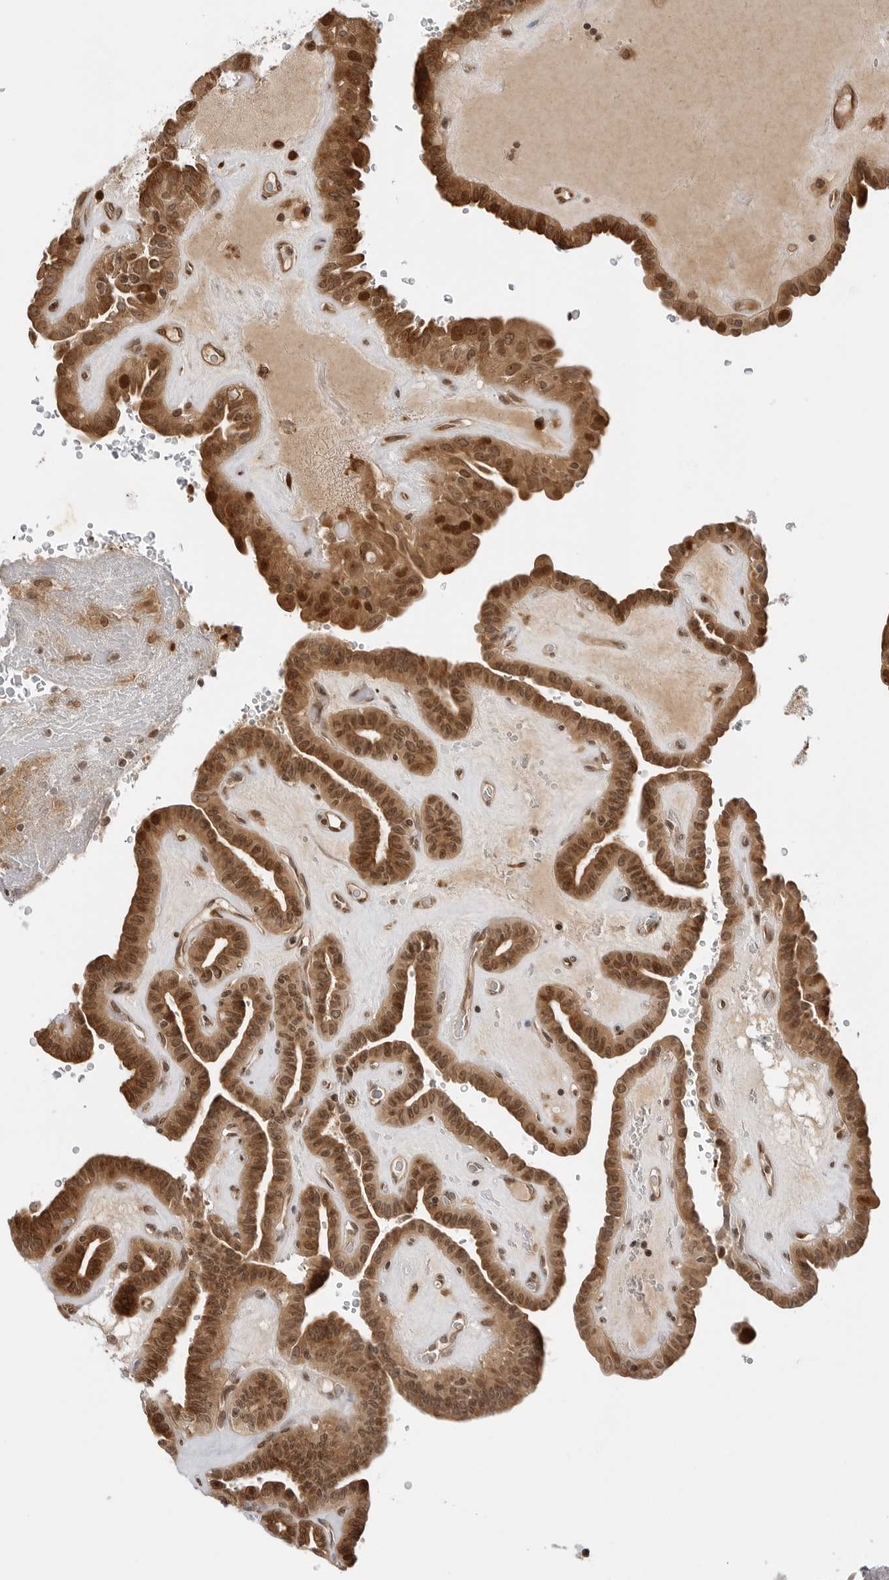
{"staining": {"intensity": "strong", "quantity": ">75%", "location": "cytoplasmic/membranous,nuclear"}, "tissue": "thyroid cancer", "cell_type": "Tumor cells", "image_type": "cancer", "snomed": [{"axis": "morphology", "description": "Papillary adenocarcinoma, NOS"}, {"axis": "topography", "description": "Thyroid gland"}], "caption": "Thyroid papillary adenocarcinoma tissue displays strong cytoplasmic/membranous and nuclear expression in approximately >75% of tumor cells, visualized by immunohistochemistry.", "gene": "TIPRL", "patient": {"sex": "male", "age": 77}}